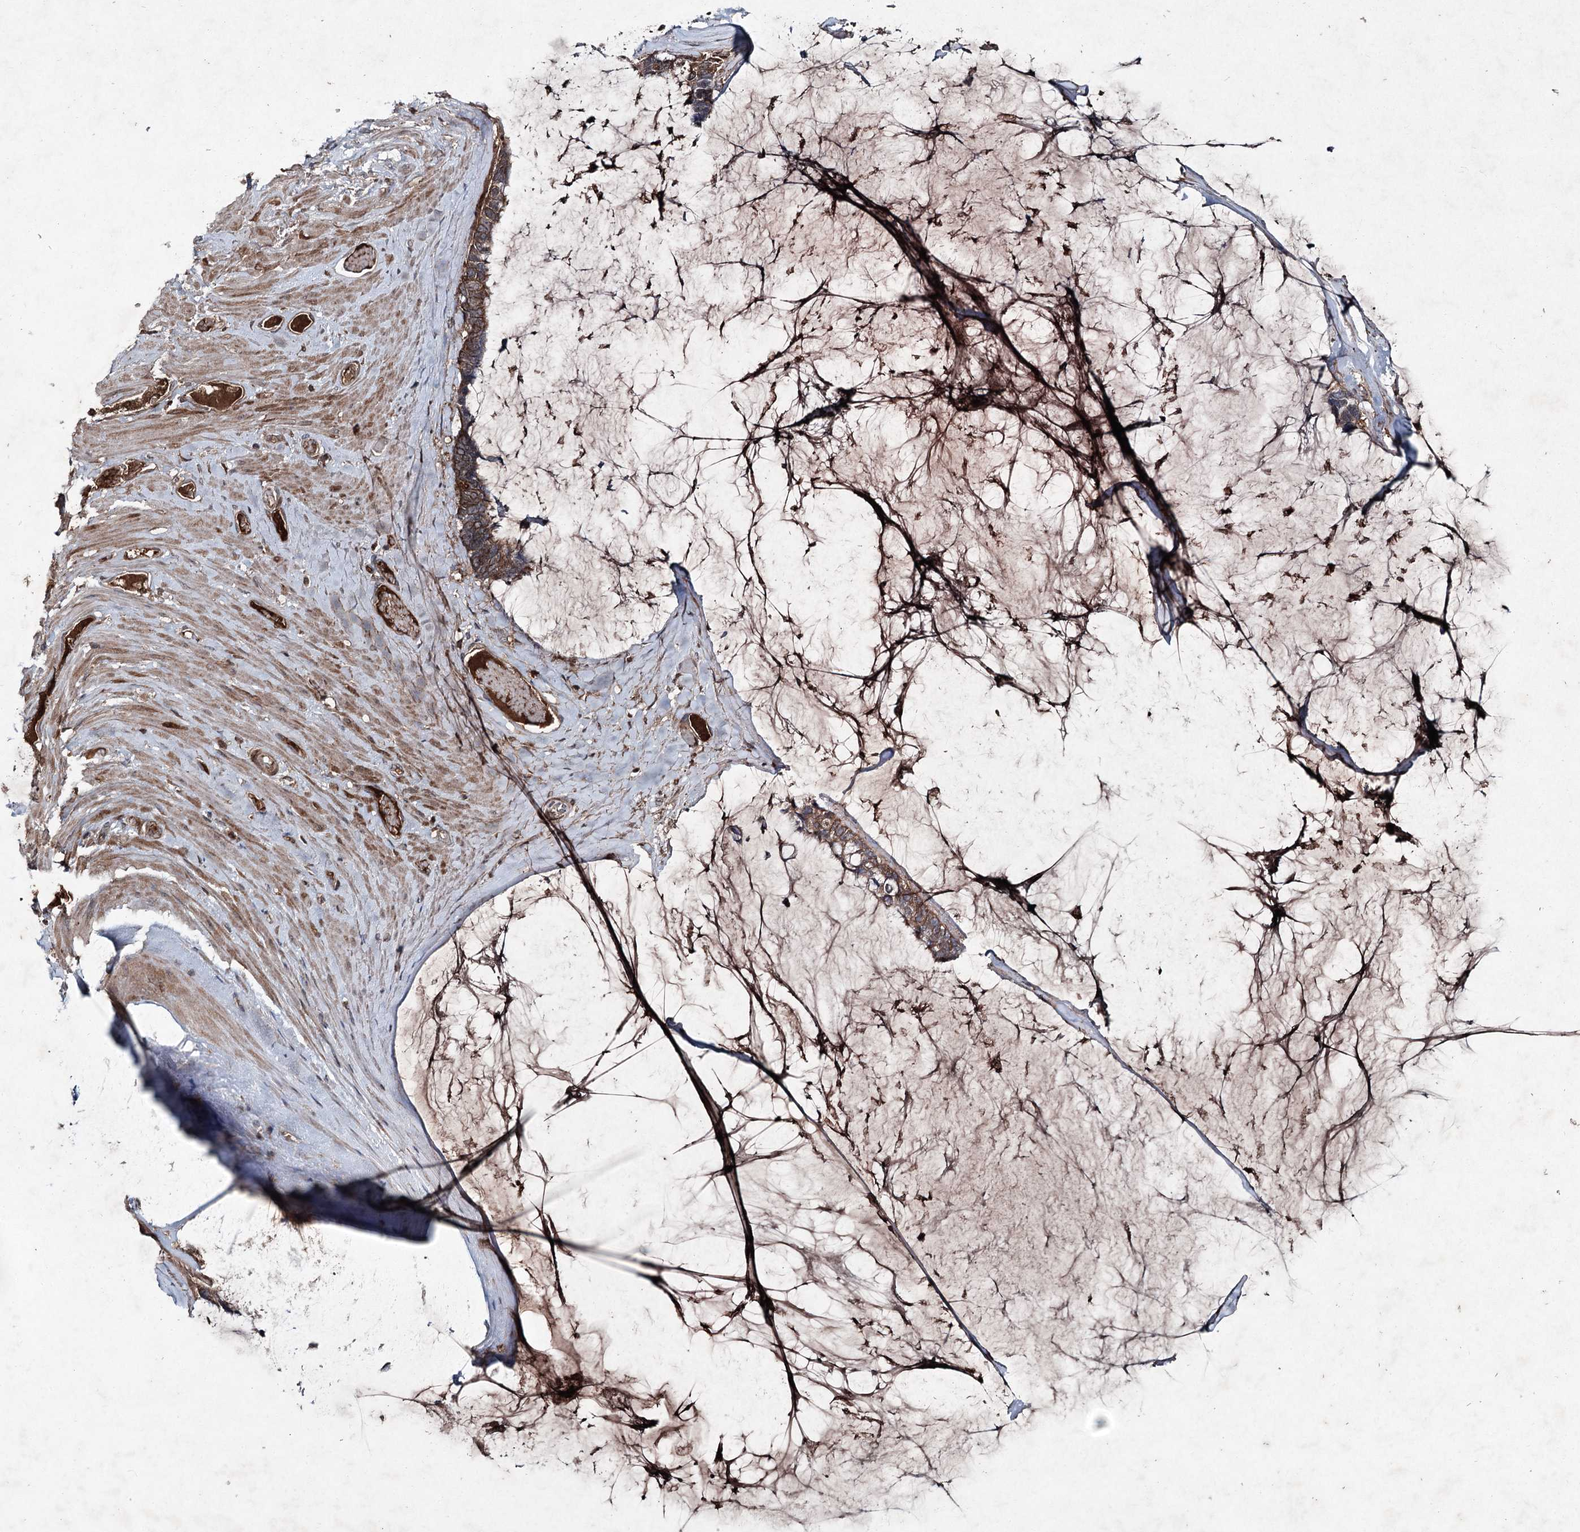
{"staining": {"intensity": "moderate", "quantity": ">75%", "location": "cytoplasmic/membranous"}, "tissue": "ovarian cancer", "cell_type": "Tumor cells", "image_type": "cancer", "snomed": [{"axis": "morphology", "description": "Cystadenocarcinoma, mucinous, NOS"}, {"axis": "topography", "description": "Ovary"}], "caption": "DAB (3,3'-diaminobenzidine) immunohistochemical staining of human mucinous cystadenocarcinoma (ovarian) reveals moderate cytoplasmic/membranous protein expression in about >75% of tumor cells.", "gene": "PGLYRP2", "patient": {"sex": "female", "age": 39}}